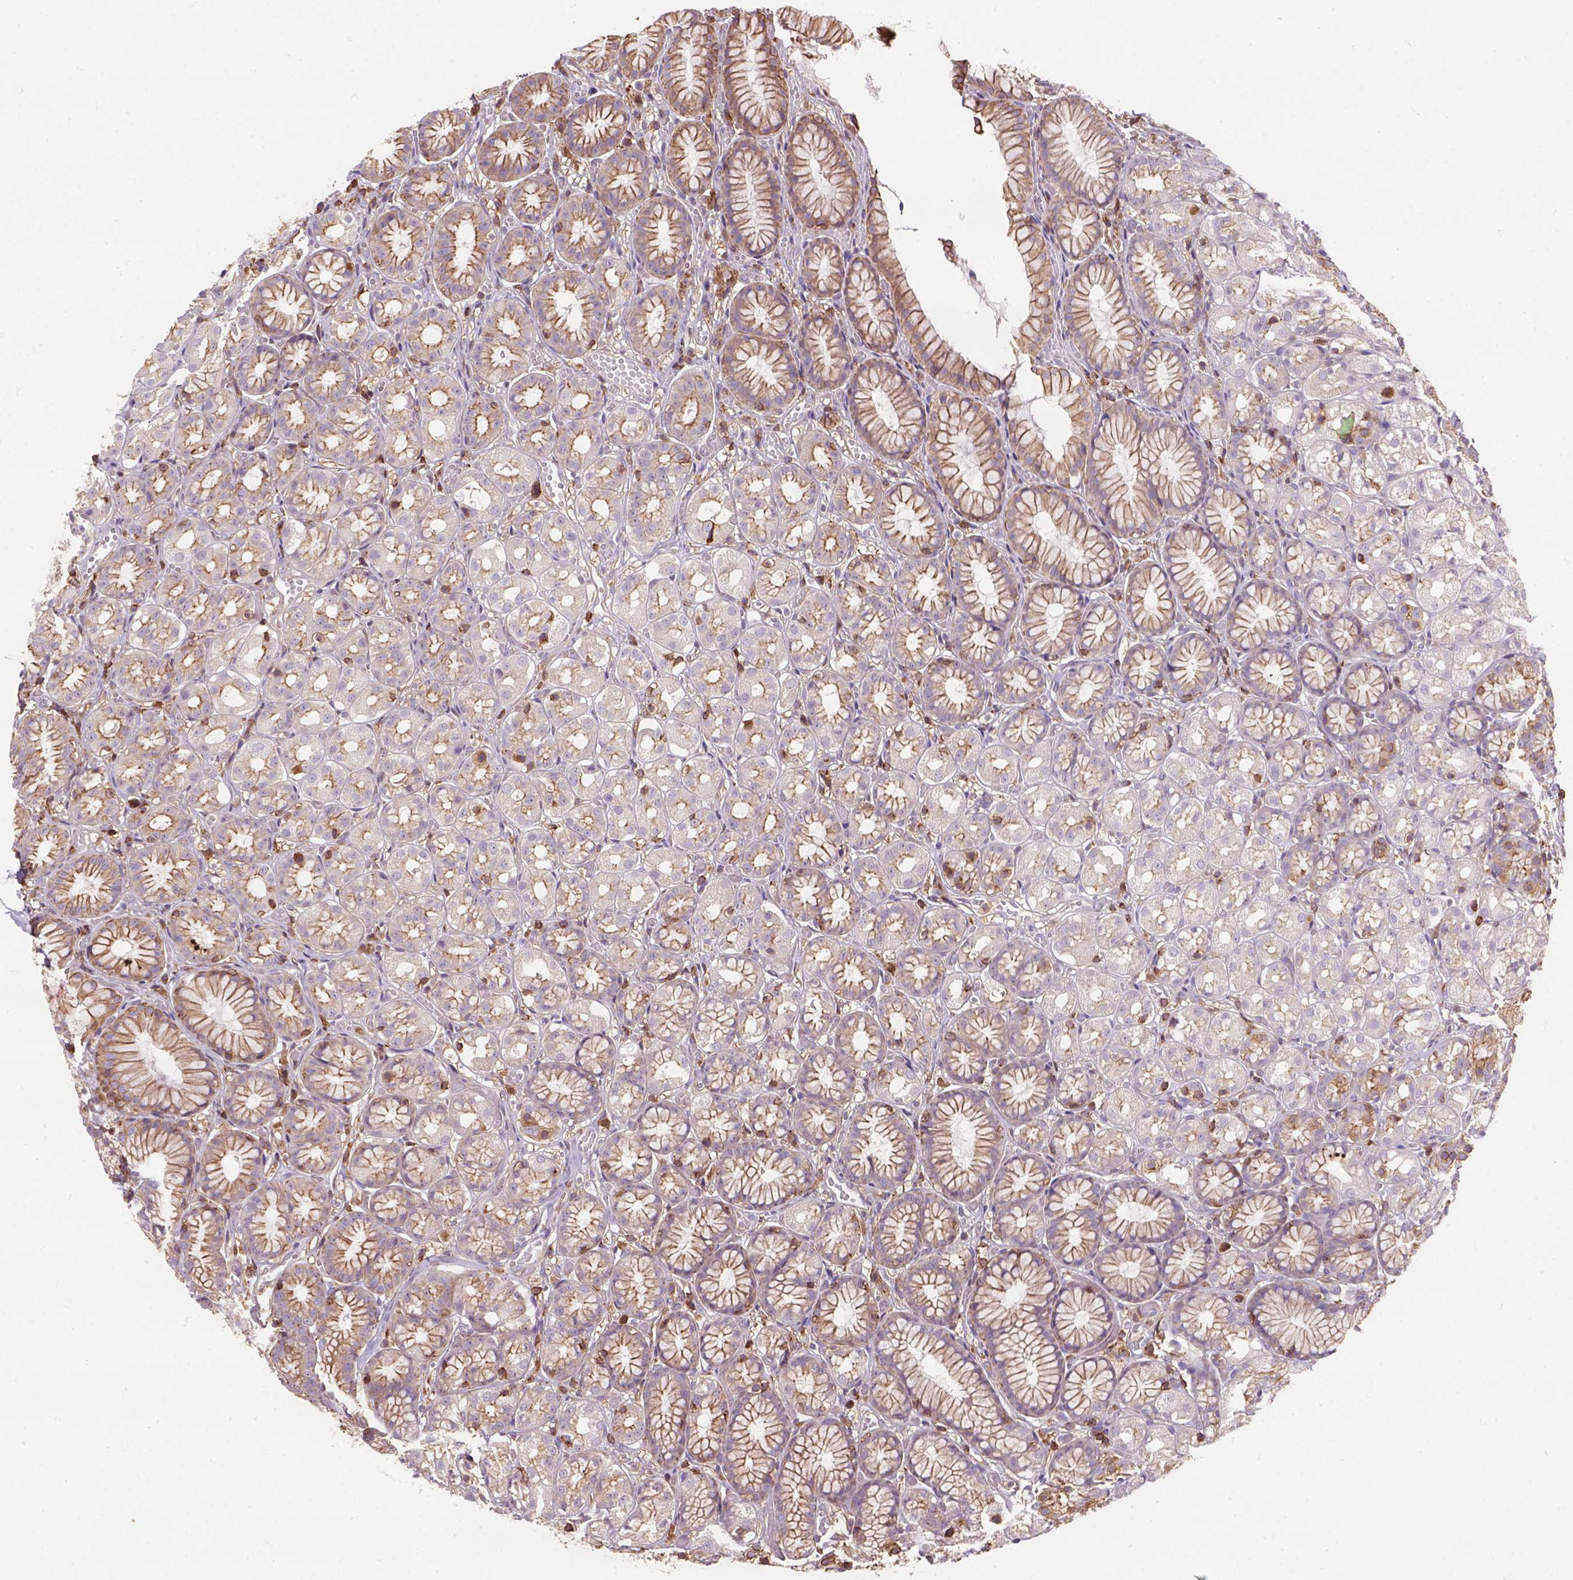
{"staining": {"intensity": "moderate", "quantity": ">75%", "location": "cytoplasmic/membranous"}, "tissue": "stomach", "cell_type": "Glandular cells", "image_type": "normal", "snomed": [{"axis": "morphology", "description": "Normal tissue, NOS"}, {"axis": "topography", "description": "Stomach"}], "caption": "Stomach stained with a brown dye exhibits moderate cytoplasmic/membranous positive expression in about >75% of glandular cells.", "gene": "GPRC5D", "patient": {"sex": "male", "age": 70}}